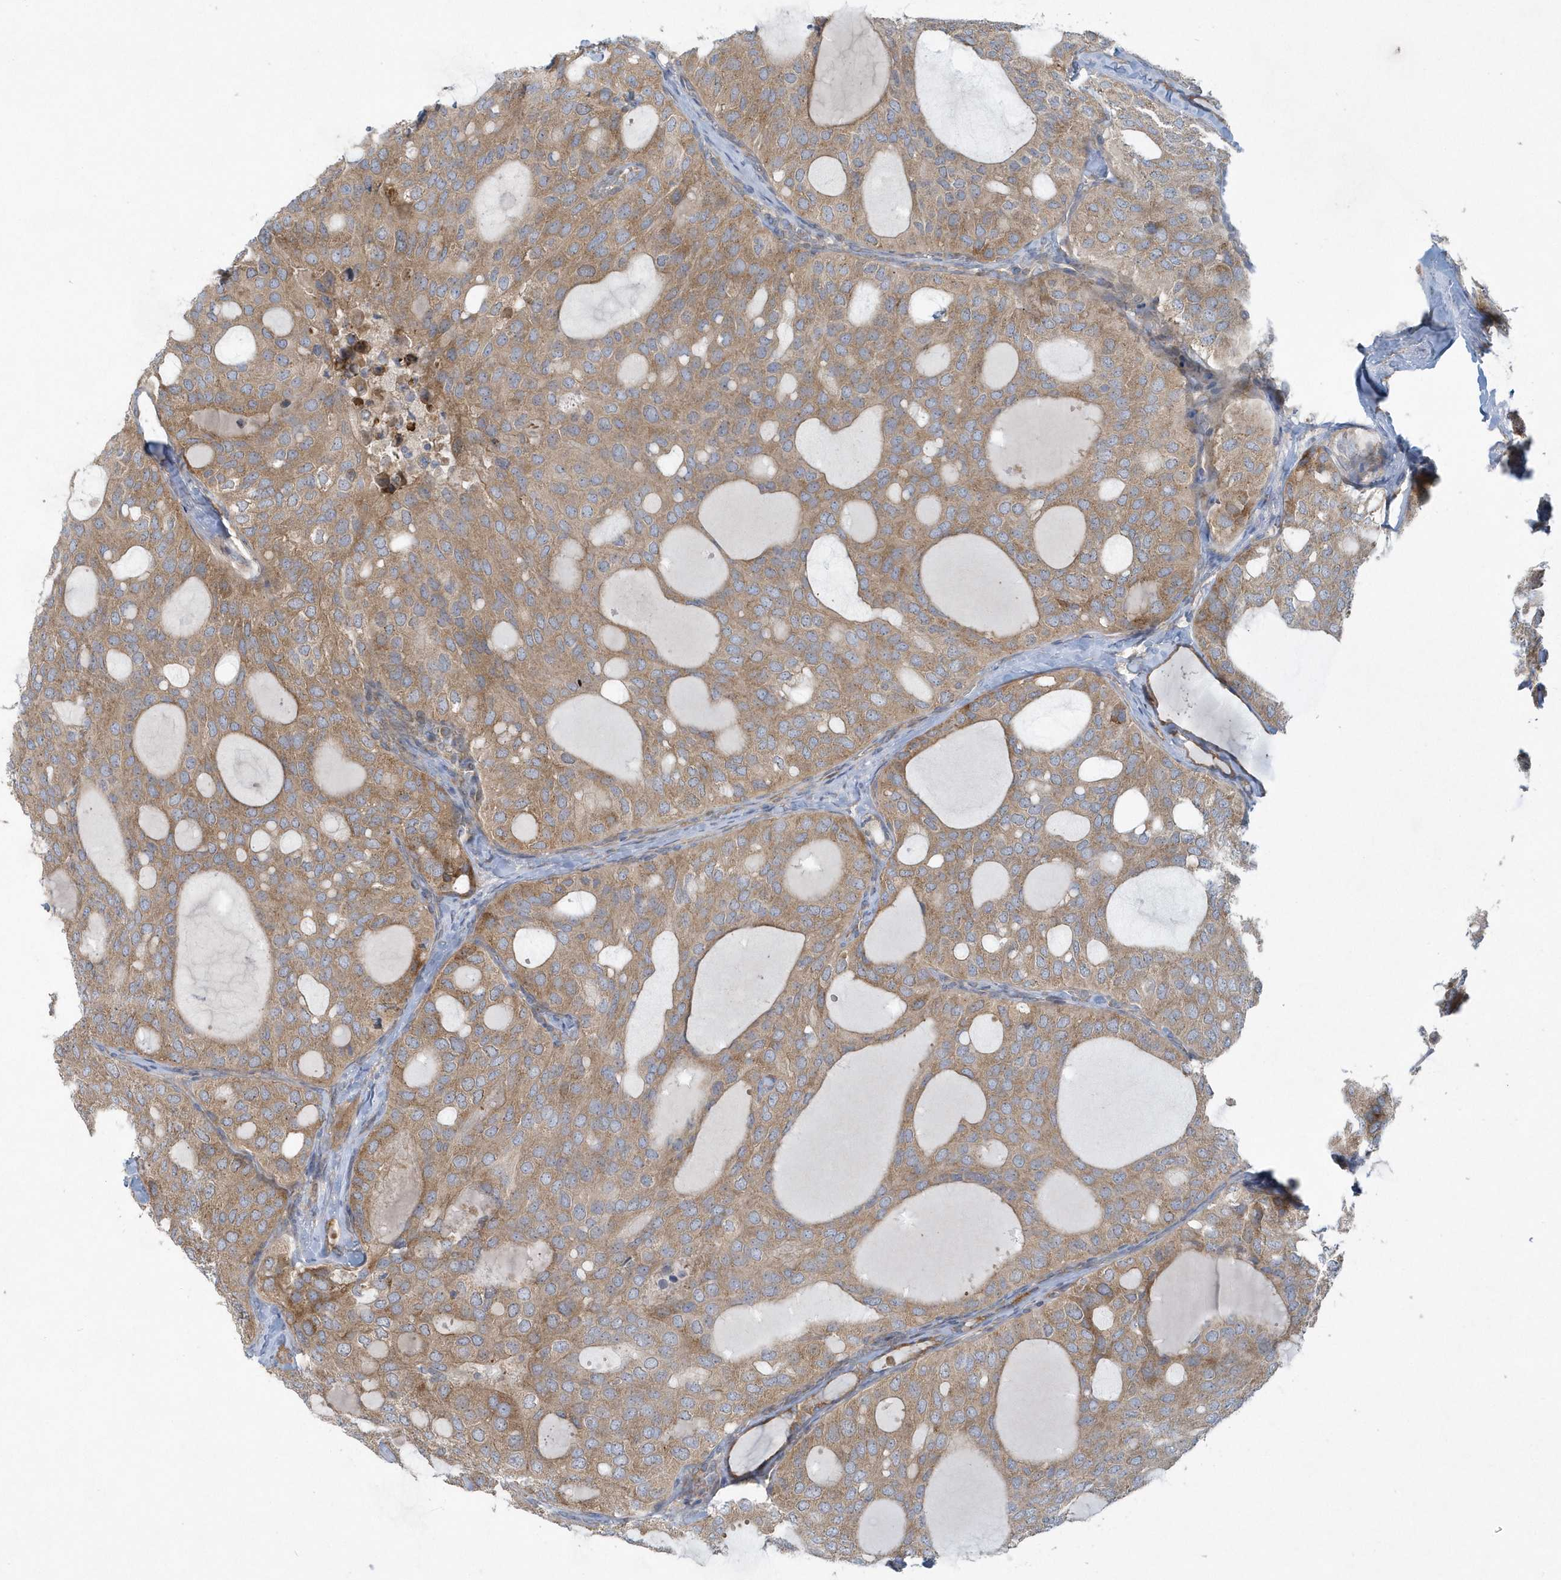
{"staining": {"intensity": "moderate", "quantity": ">75%", "location": "cytoplasmic/membranous"}, "tissue": "thyroid cancer", "cell_type": "Tumor cells", "image_type": "cancer", "snomed": [{"axis": "morphology", "description": "Follicular adenoma carcinoma, NOS"}, {"axis": "topography", "description": "Thyroid gland"}], "caption": "A photomicrograph showing moderate cytoplasmic/membranous expression in approximately >75% of tumor cells in thyroid cancer, as visualized by brown immunohistochemical staining.", "gene": "CNOT10", "patient": {"sex": "male", "age": 75}}